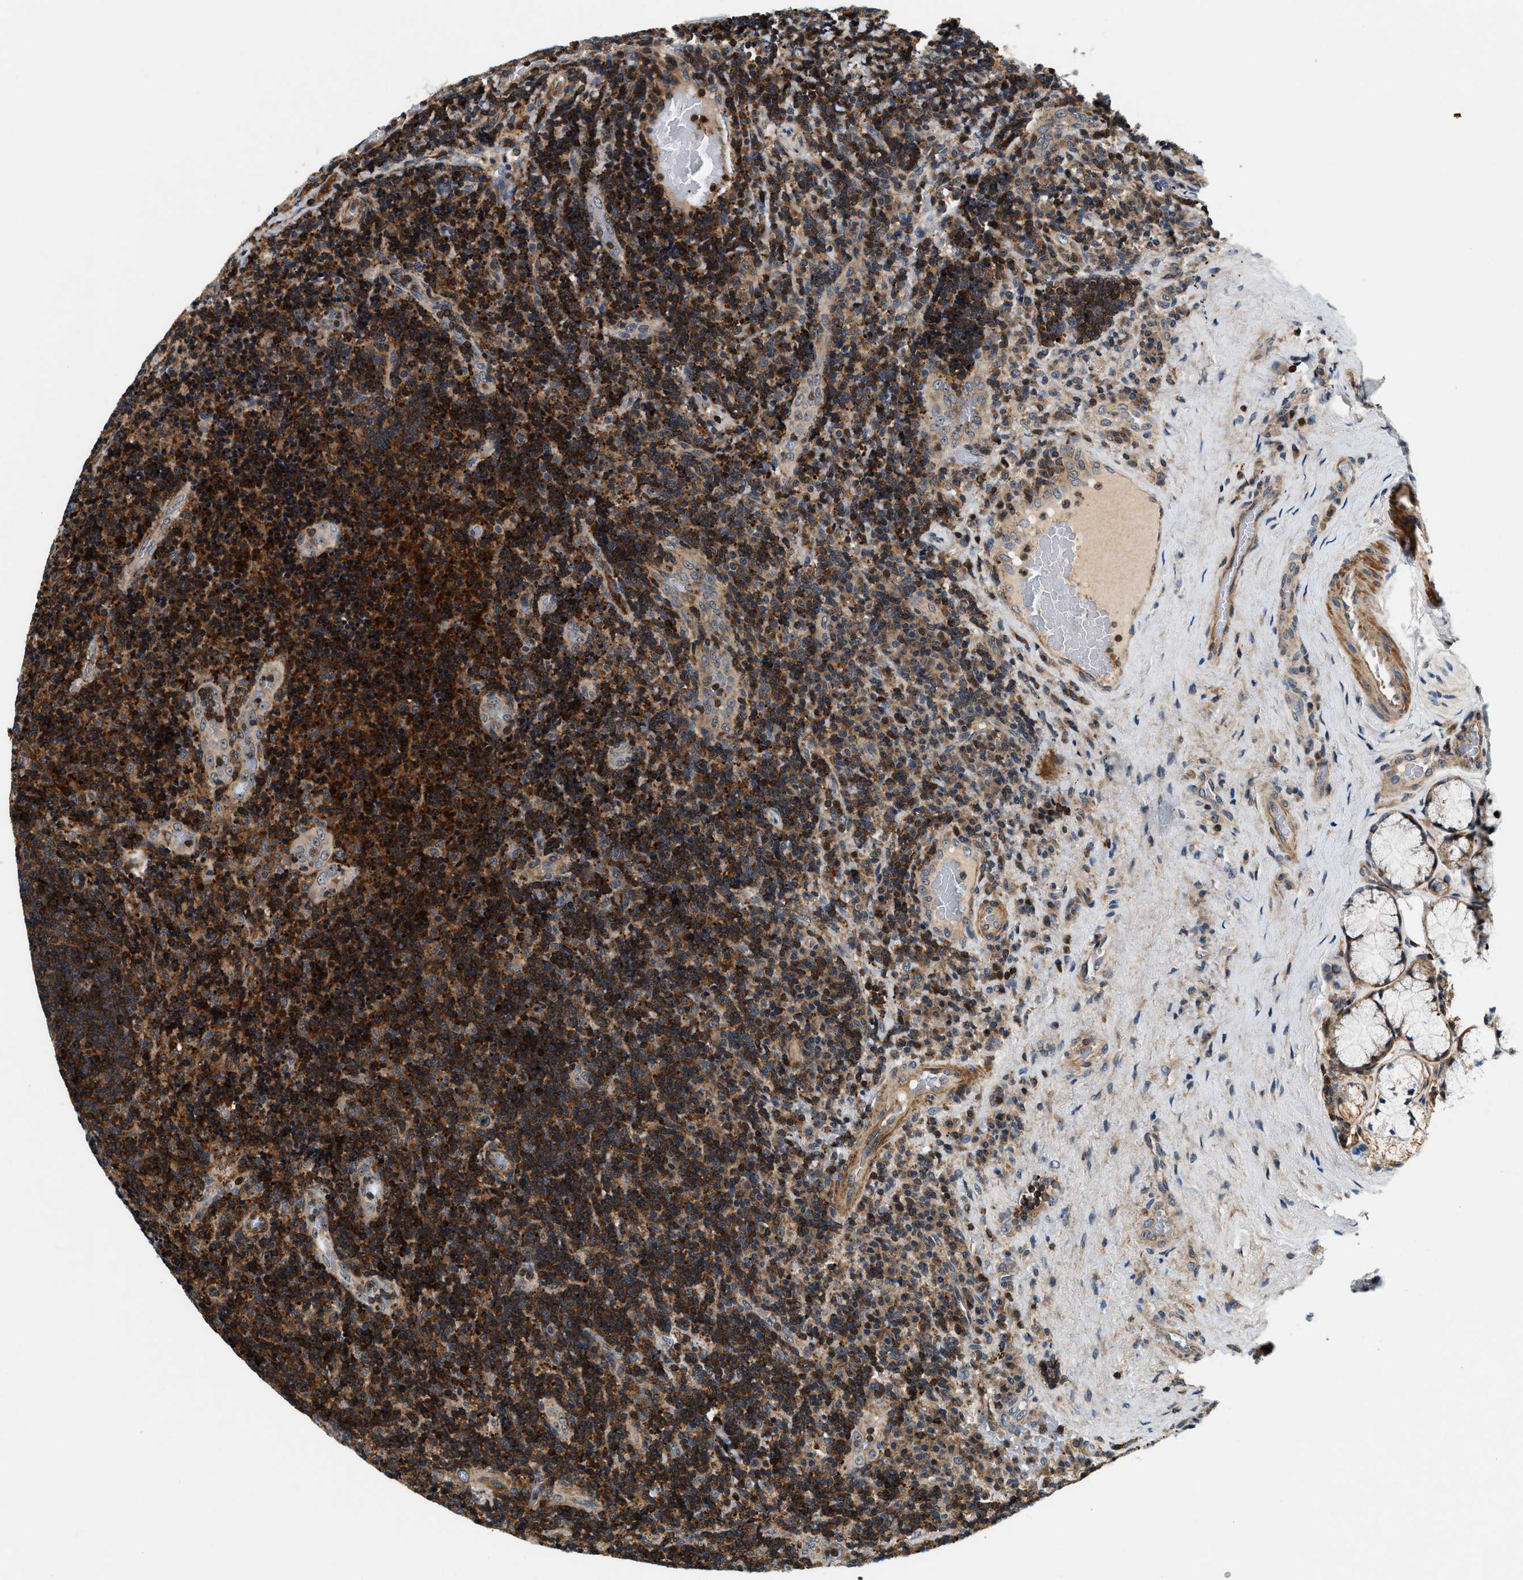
{"staining": {"intensity": "strong", "quantity": ">75%", "location": "cytoplasmic/membranous"}, "tissue": "lymphoma", "cell_type": "Tumor cells", "image_type": "cancer", "snomed": [{"axis": "morphology", "description": "Malignant lymphoma, non-Hodgkin's type, High grade"}, {"axis": "topography", "description": "Tonsil"}], "caption": "Malignant lymphoma, non-Hodgkin's type (high-grade) was stained to show a protein in brown. There is high levels of strong cytoplasmic/membranous expression in about >75% of tumor cells.", "gene": "SAMD9", "patient": {"sex": "female", "age": 36}}